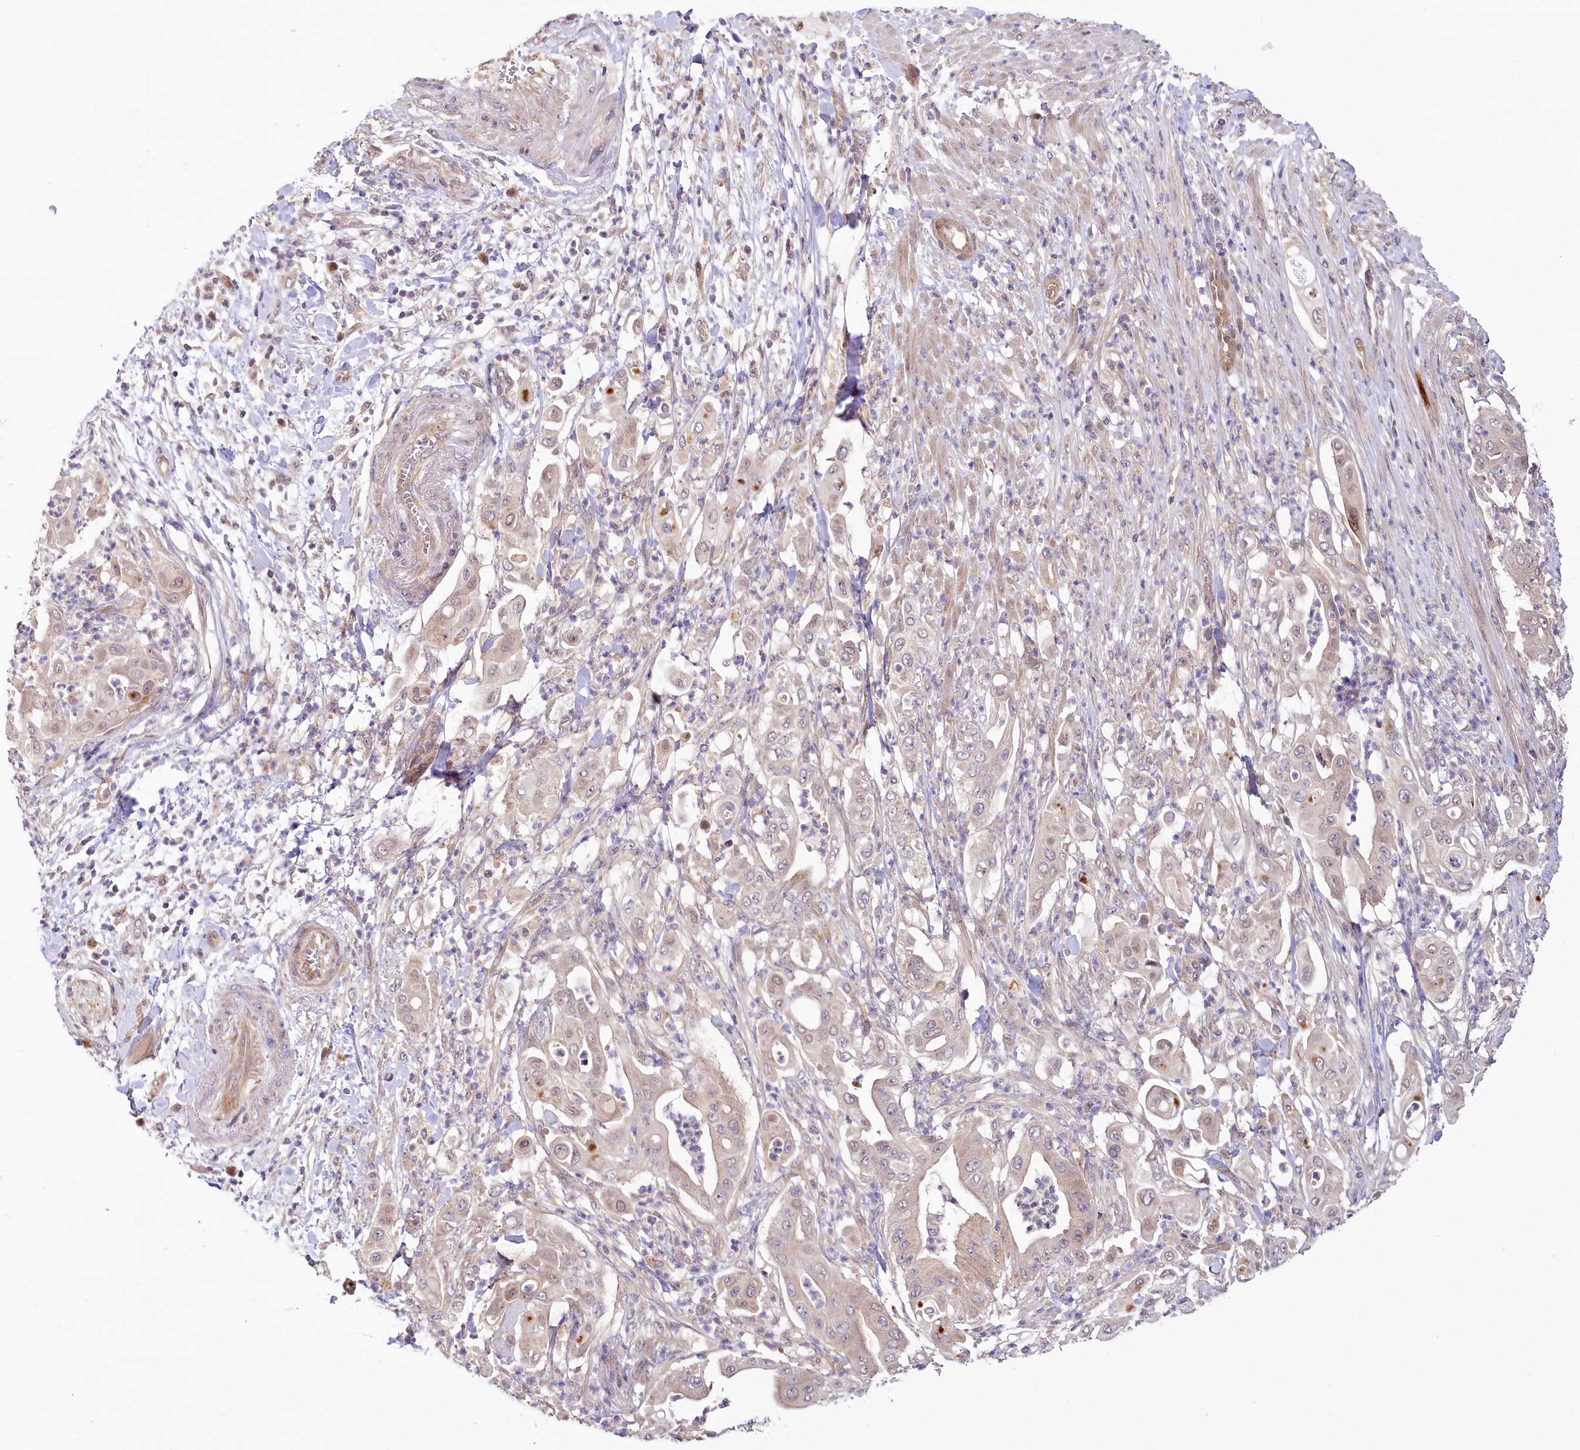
{"staining": {"intensity": "weak", "quantity": "25%-75%", "location": "cytoplasmic/membranous"}, "tissue": "pancreatic cancer", "cell_type": "Tumor cells", "image_type": "cancer", "snomed": [{"axis": "morphology", "description": "Adenocarcinoma, NOS"}, {"axis": "topography", "description": "Pancreas"}], "caption": "Tumor cells demonstrate low levels of weak cytoplasmic/membranous expression in approximately 25%-75% of cells in adenocarcinoma (pancreatic).", "gene": "CEP70", "patient": {"sex": "female", "age": 77}}